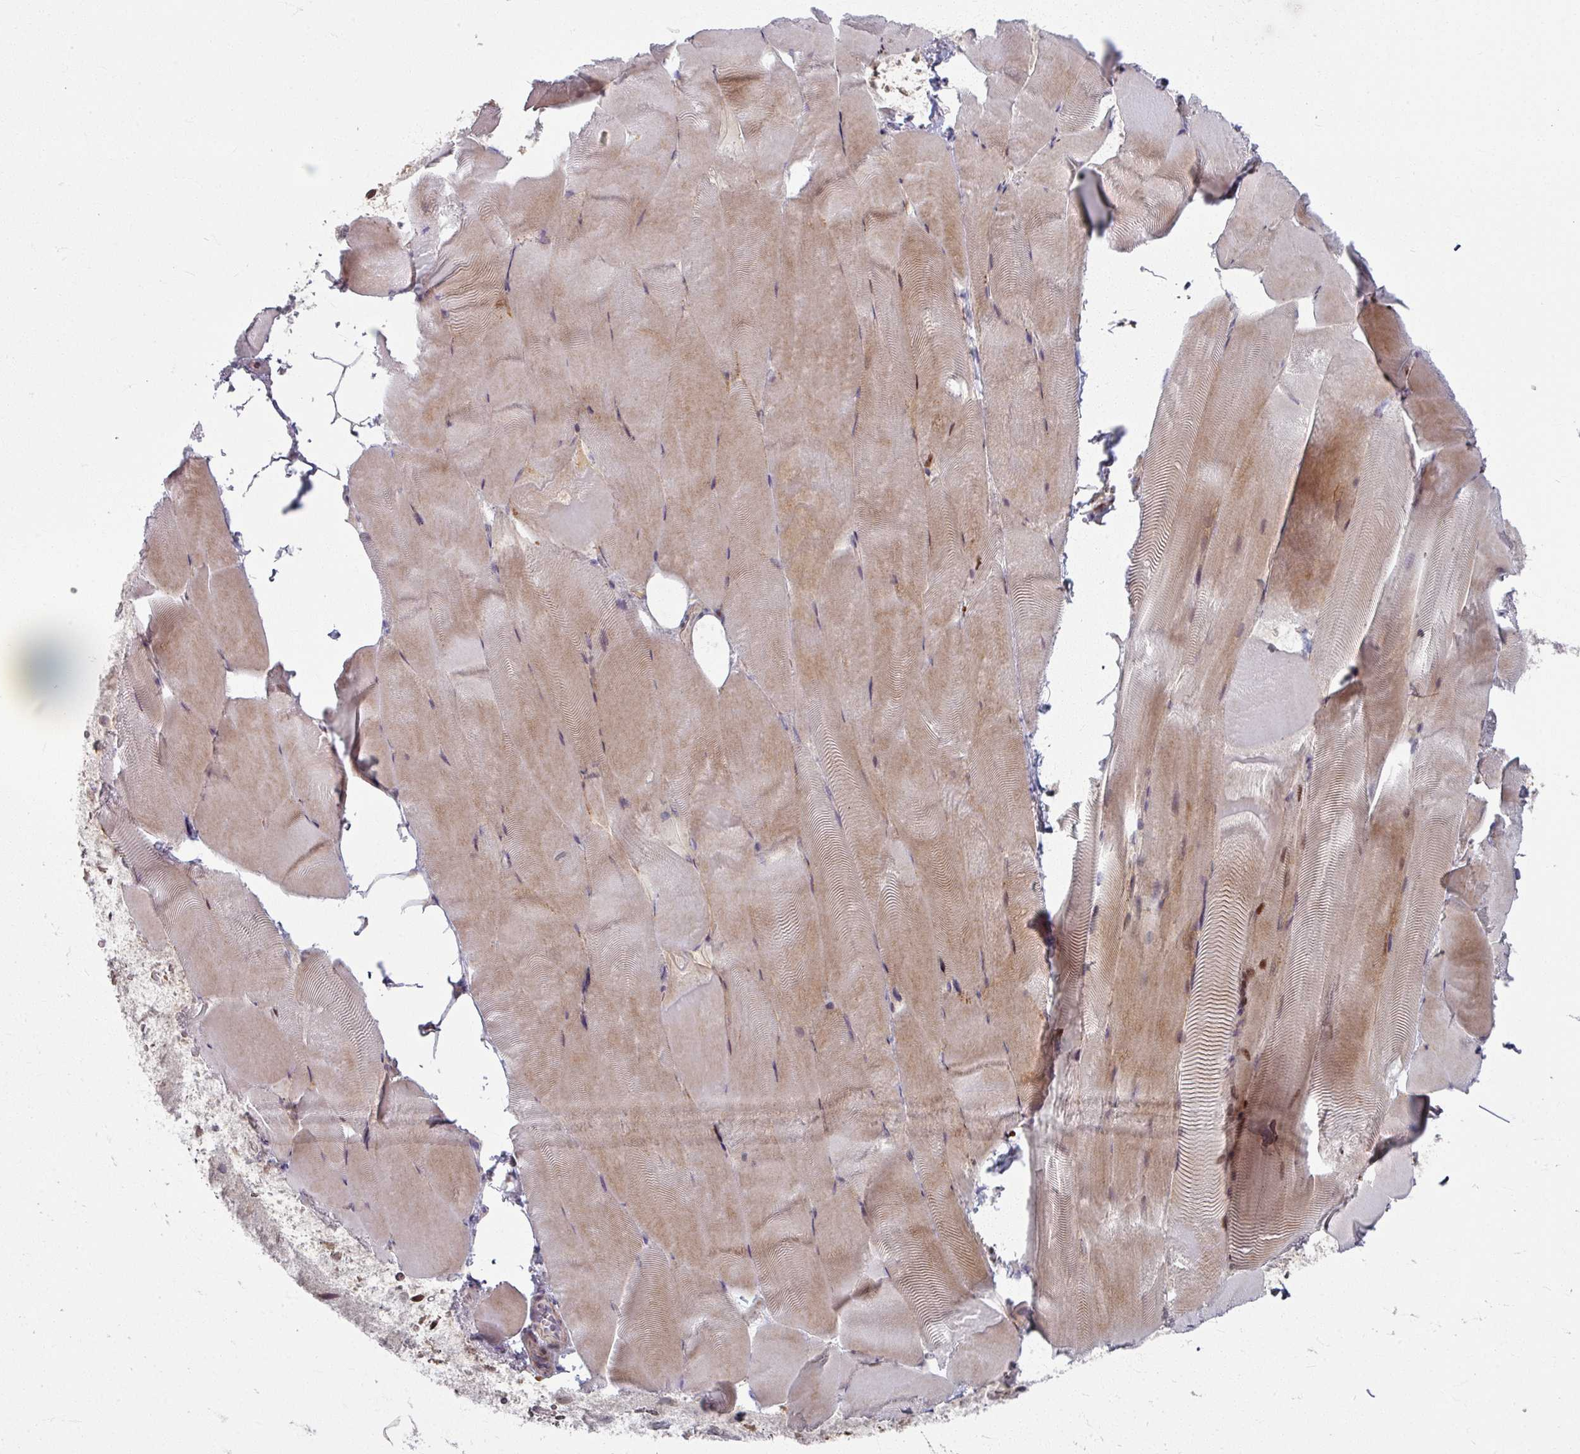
{"staining": {"intensity": "moderate", "quantity": "25%-75%", "location": "cytoplasmic/membranous"}, "tissue": "skeletal muscle", "cell_type": "Myocytes", "image_type": "normal", "snomed": [{"axis": "morphology", "description": "Normal tissue, NOS"}, {"axis": "topography", "description": "Skeletal muscle"}], "caption": "The immunohistochemical stain highlights moderate cytoplasmic/membranous staining in myocytes of benign skeletal muscle.", "gene": "KLC3", "patient": {"sex": "female", "age": 64}}